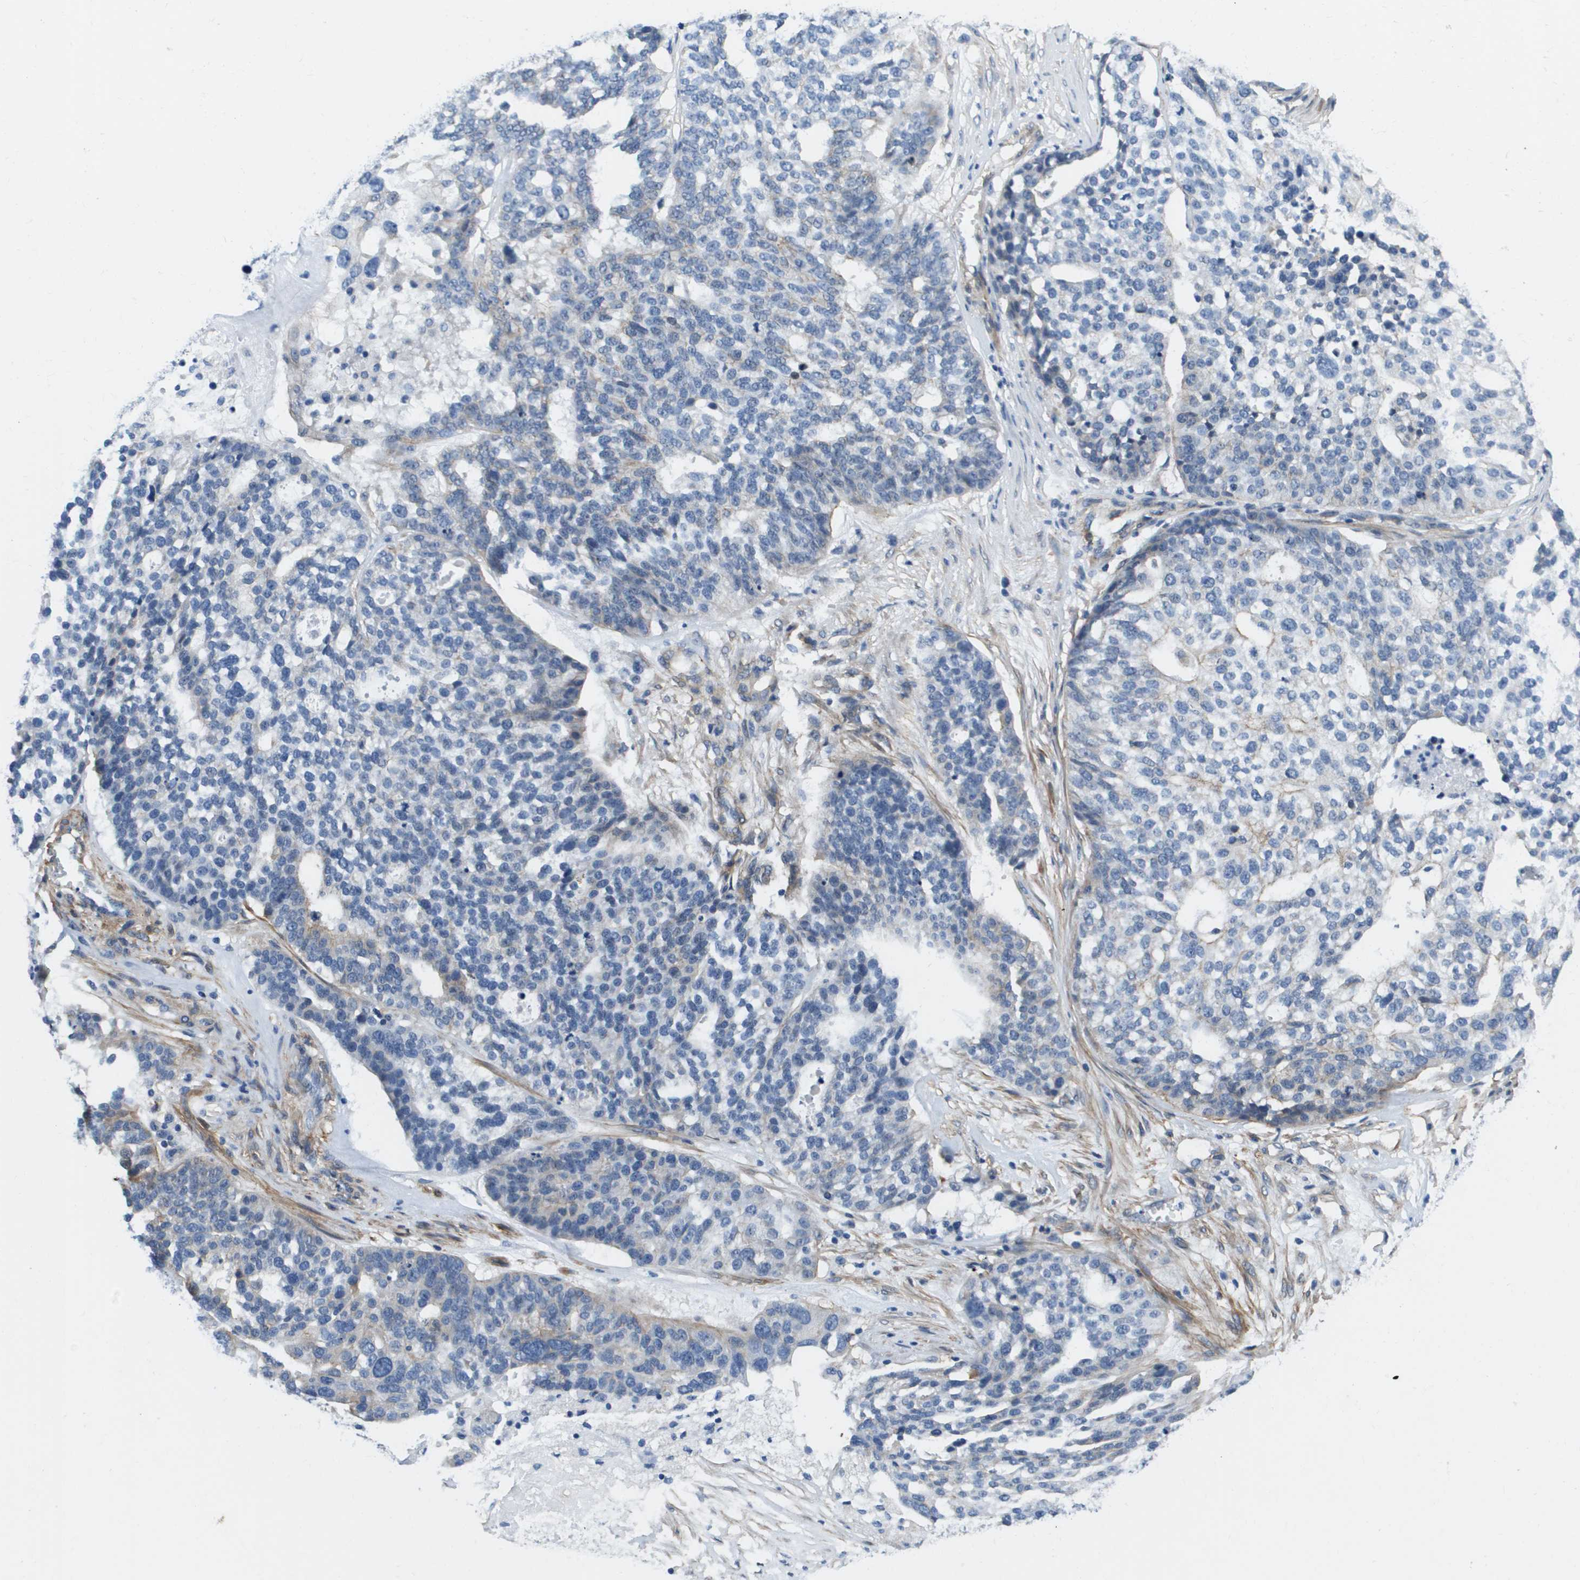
{"staining": {"intensity": "negative", "quantity": "none", "location": "none"}, "tissue": "ovarian cancer", "cell_type": "Tumor cells", "image_type": "cancer", "snomed": [{"axis": "morphology", "description": "Cystadenocarcinoma, serous, NOS"}, {"axis": "topography", "description": "Ovary"}], "caption": "Immunohistochemistry photomicrograph of neoplastic tissue: serous cystadenocarcinoma (ovarian) stained with DAB demonstrates no significant protein expression in tumor cells. (DAB (3,3'-diaminobenzidine) immunohistochemistry (IHC) visualized using brightfield microscopy, high magnification).", "gene": "LPP", "patient": {"sex": "female", "age": 59}}